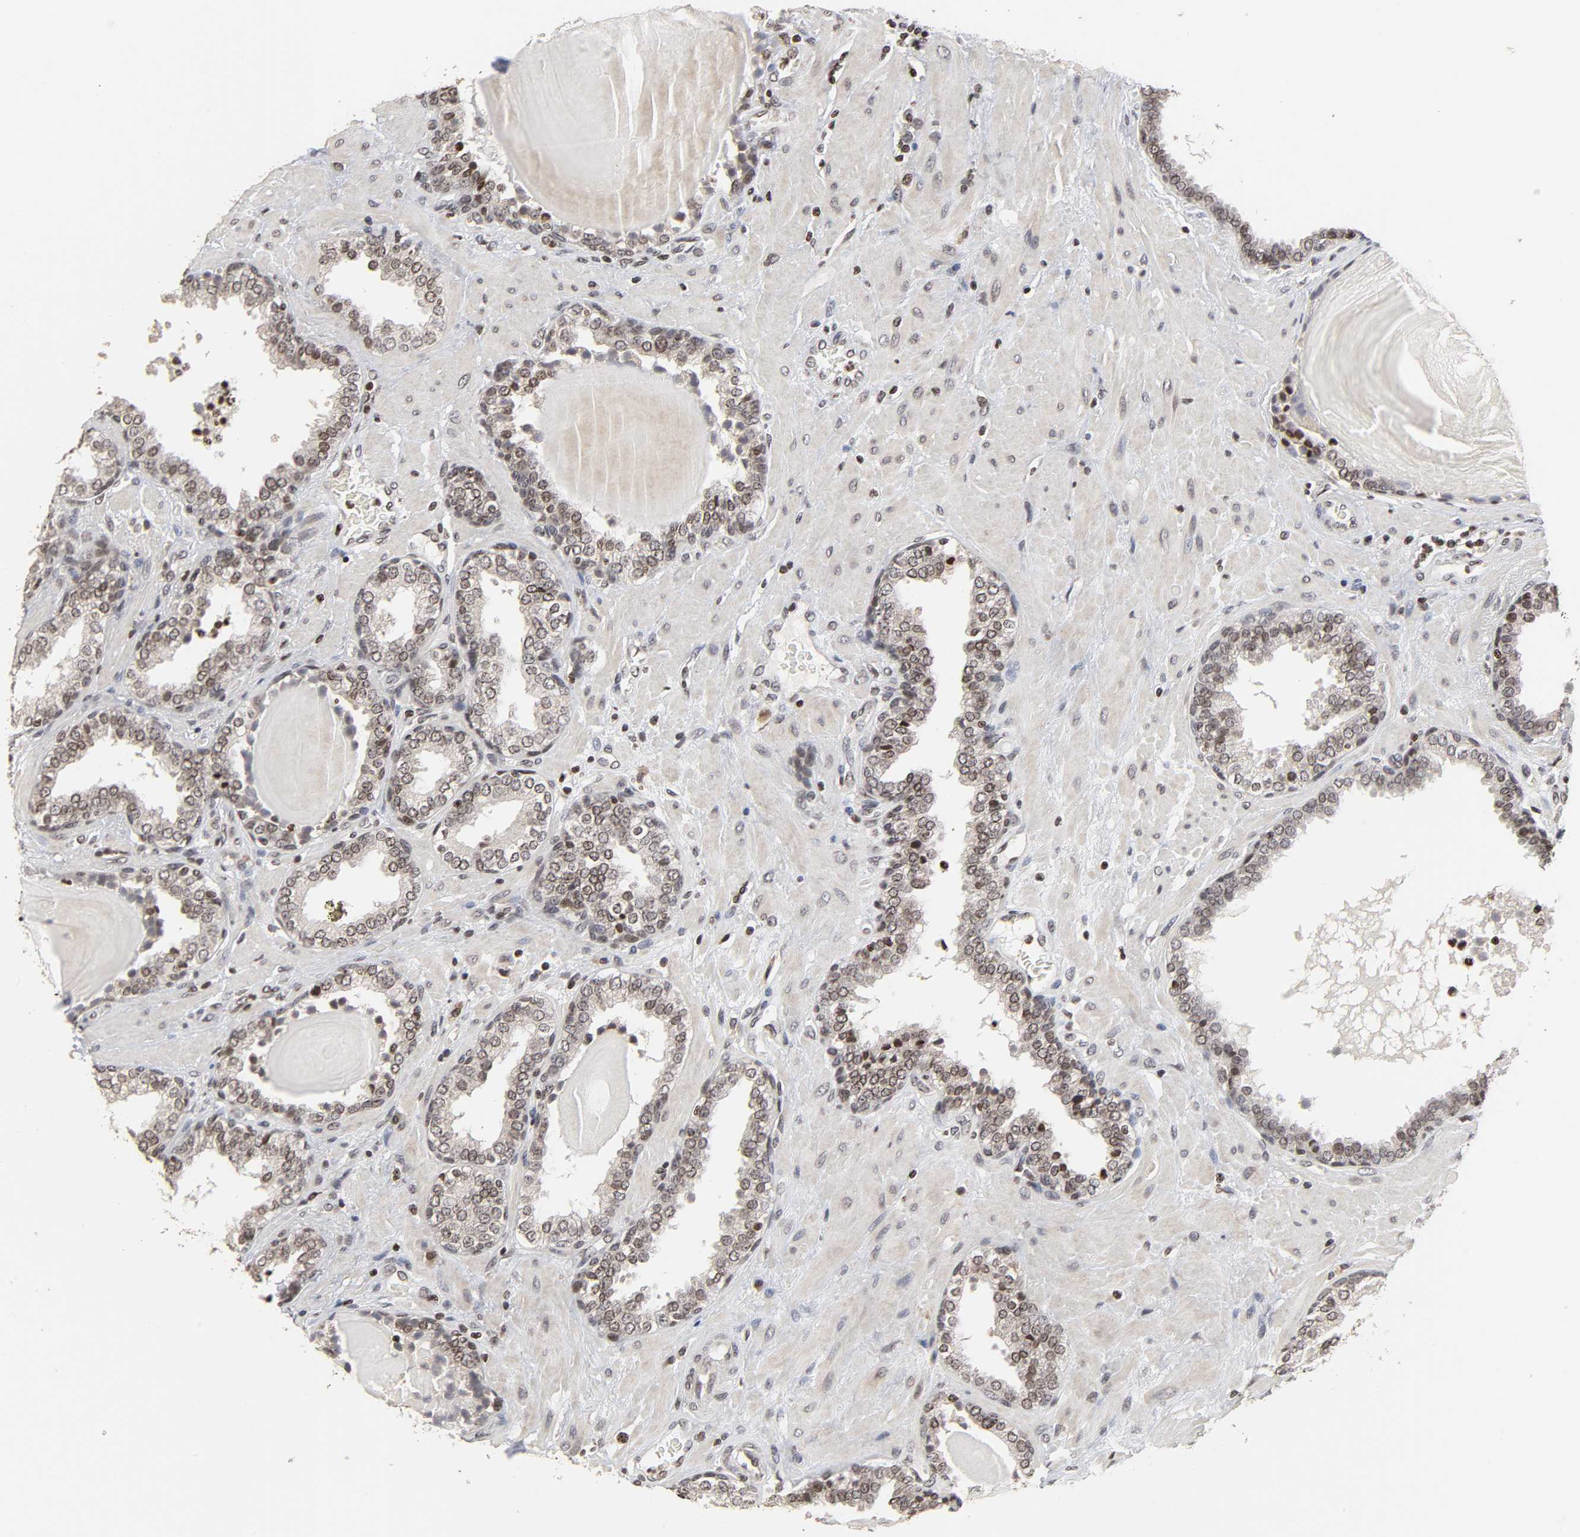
{"staining": {"intensity": "weak", "quantity": "25%-75%", "location": "cytoplasmic/membranous,nuclear"}, "tissue": "prostate", "cell_type": "Glandular cells", "image_type": "normal", "snomed": [{"axis": "morphology", "description": "Normal tissue, NOS"}, {"axis": "topography", "description": "Prostate"}], "caption": "High-magnification brightfield microscopy of benign prostate stained with DAB (3,3'-diaminobenzidine) (brown) and counterstained with hematoxylin (blue). glandular cells exhibit weak cytoplasmic/membranous,nuclear positivity is identified in approximately25%-75% of cells. Using DAB (brown) and hematoxylin (blue) stains, captured at high magnification using brightfield microscopy.", "gene": "ZNF473", "patient": {"sex": "male", "age": 51}}